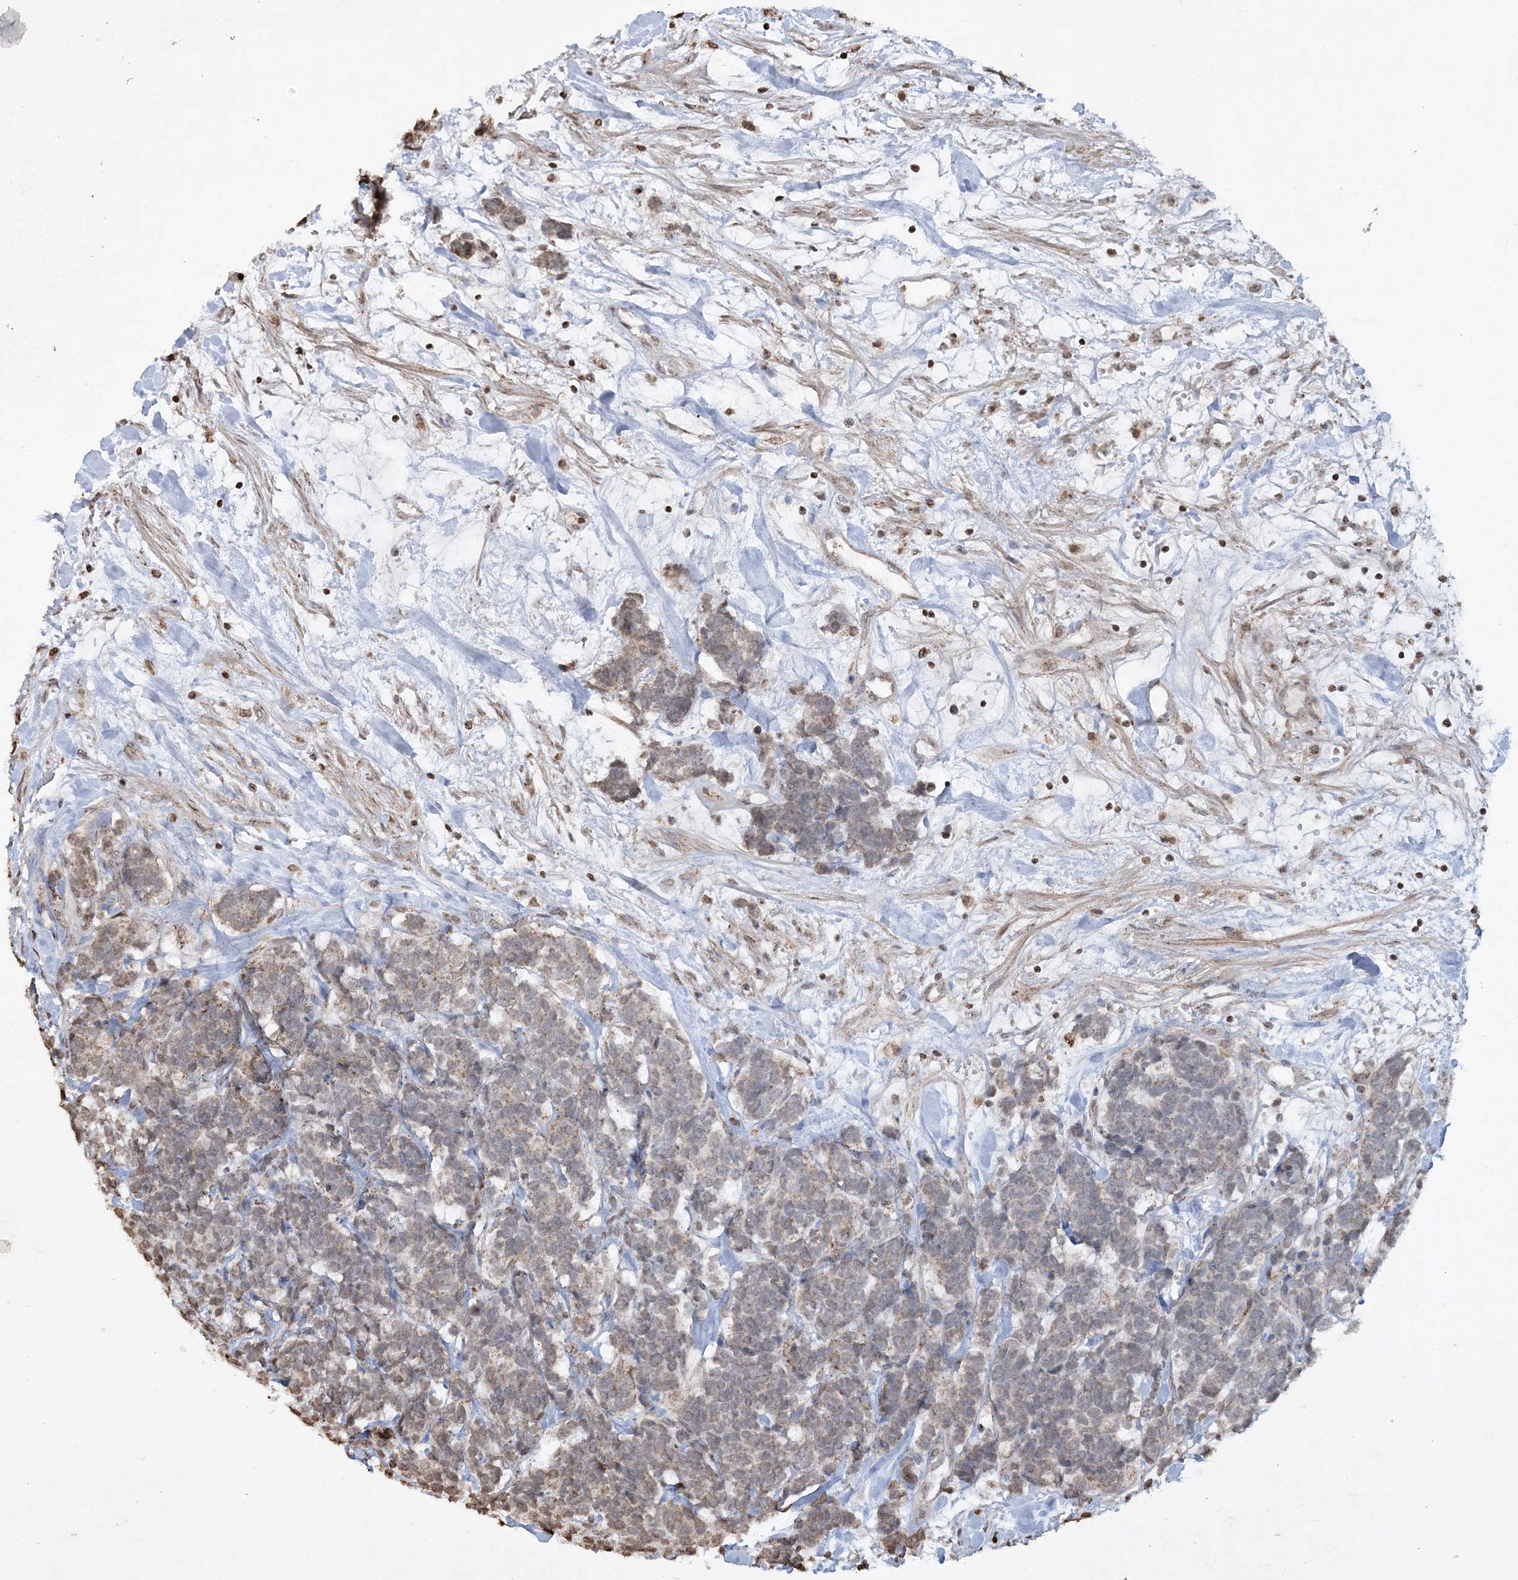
{"staining": {"intensity": "weak", "quantity": "<25%", "location": "cytoplasmic/membranous"}, "tissue": "carcinoid", "cell_type": "Tumor cells", "image_type": "cancer", "snomed": [{"axis": "morphology", "description": "Carcinoma, NOS"}, {"axis": "morphology", "description": "Carcinoid, malignant, NOS"}, {"axis": "topography", "description": "Urinary bladder"}], "caption": "DAB immunohistochemical staining of carcinoma reveals no significant staining in tumor cells.", "gene": "TTC7A", "patient": {"sex": "male", "age": 57}}